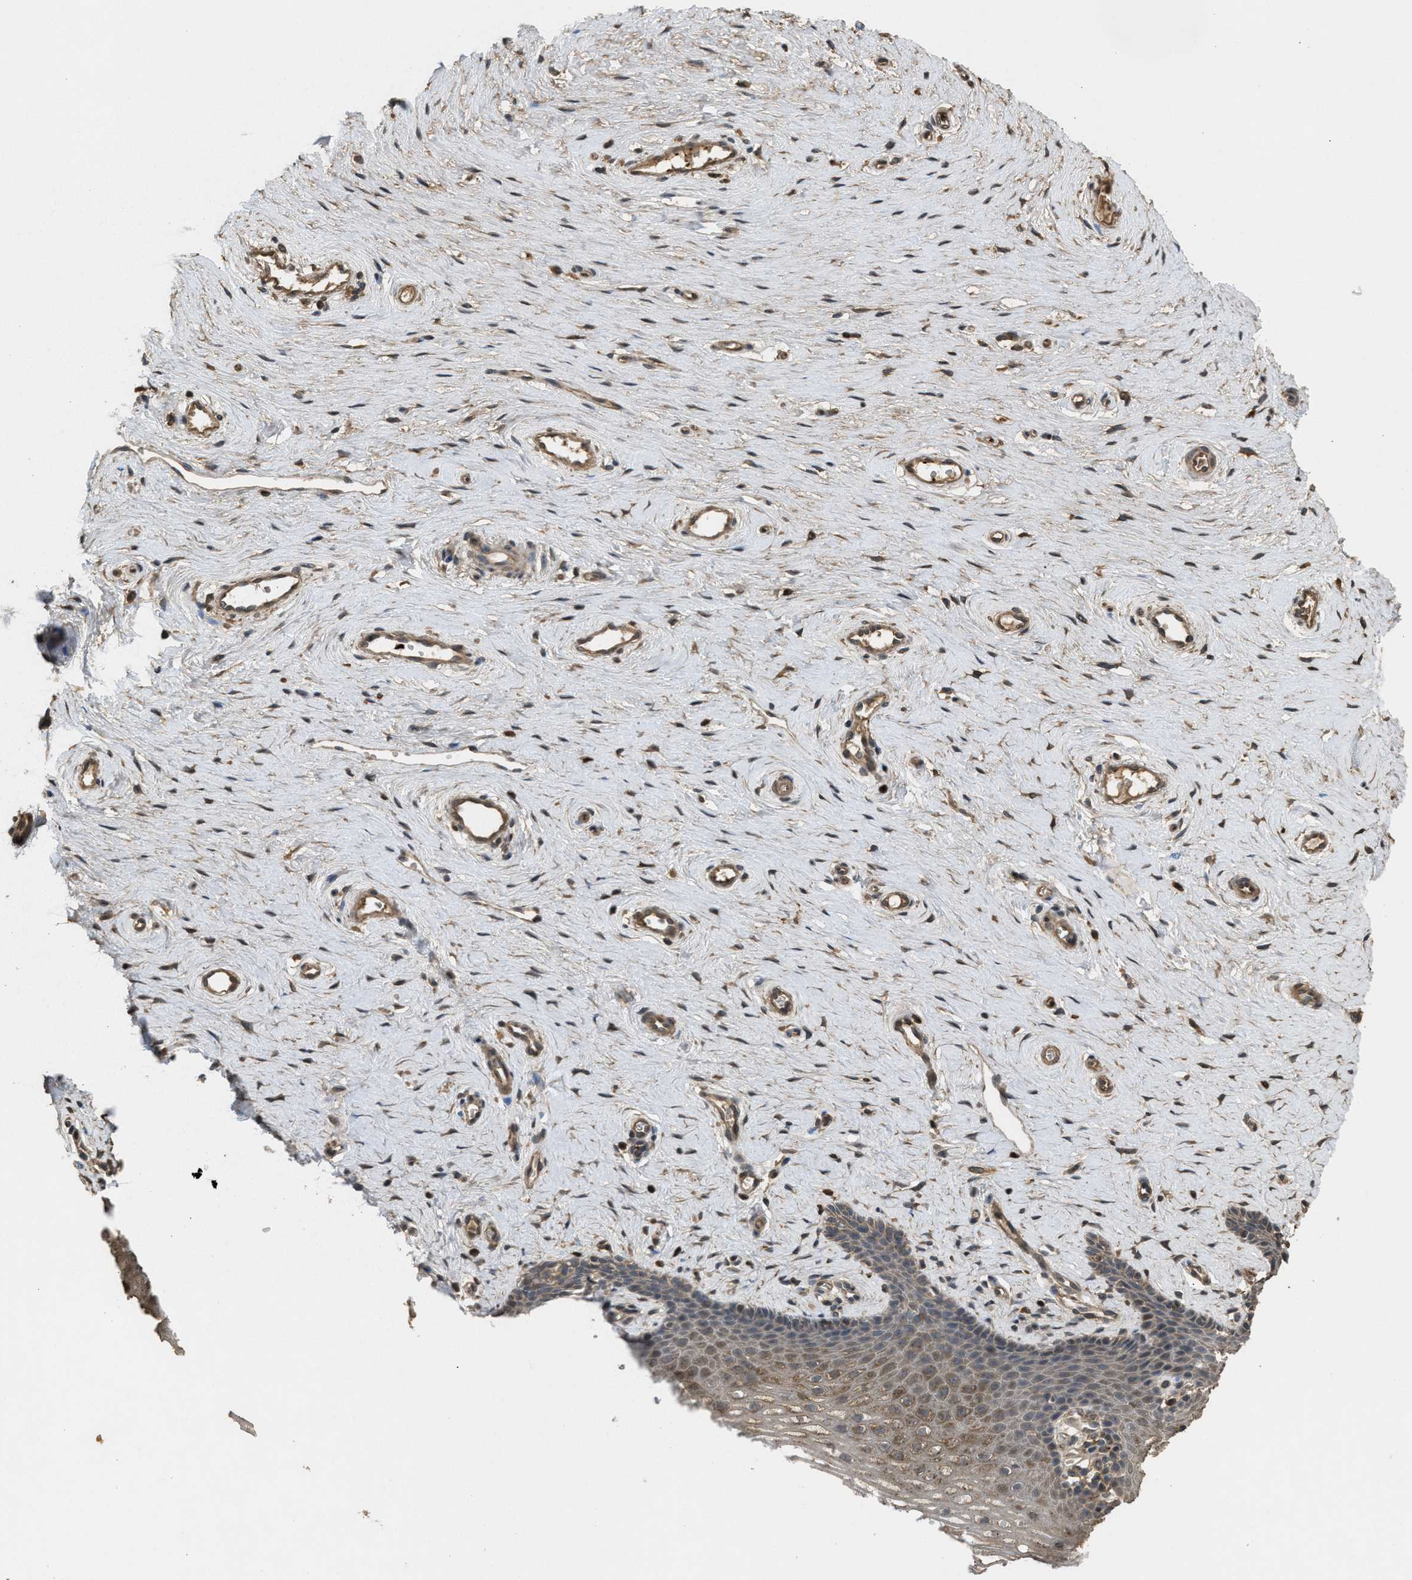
{"staining": {"intensity": "moderate", "quantity": ">75%", "location": "cytoplasmic/membranous"}, "tissue": "cervix", "cell_type": "Squamous epithelial cells", "image_type": "normal", "snomed": [{"axis": "morphology", "description": "Normal tissue, NOS"}, {"axis": "topography", "description": "Cervix"}], "caption": "High-magnification brightfield microscopy of normal cervix stained with DAB (brown) and counterstained with hematoxylin (blue). squamous epithelial cells exhibit moderate cytoplasmic/membranous expression is present in about>75% of cells.", "gene": "ARHGDIA", "patient": {"sex": "female", "age": 39}}